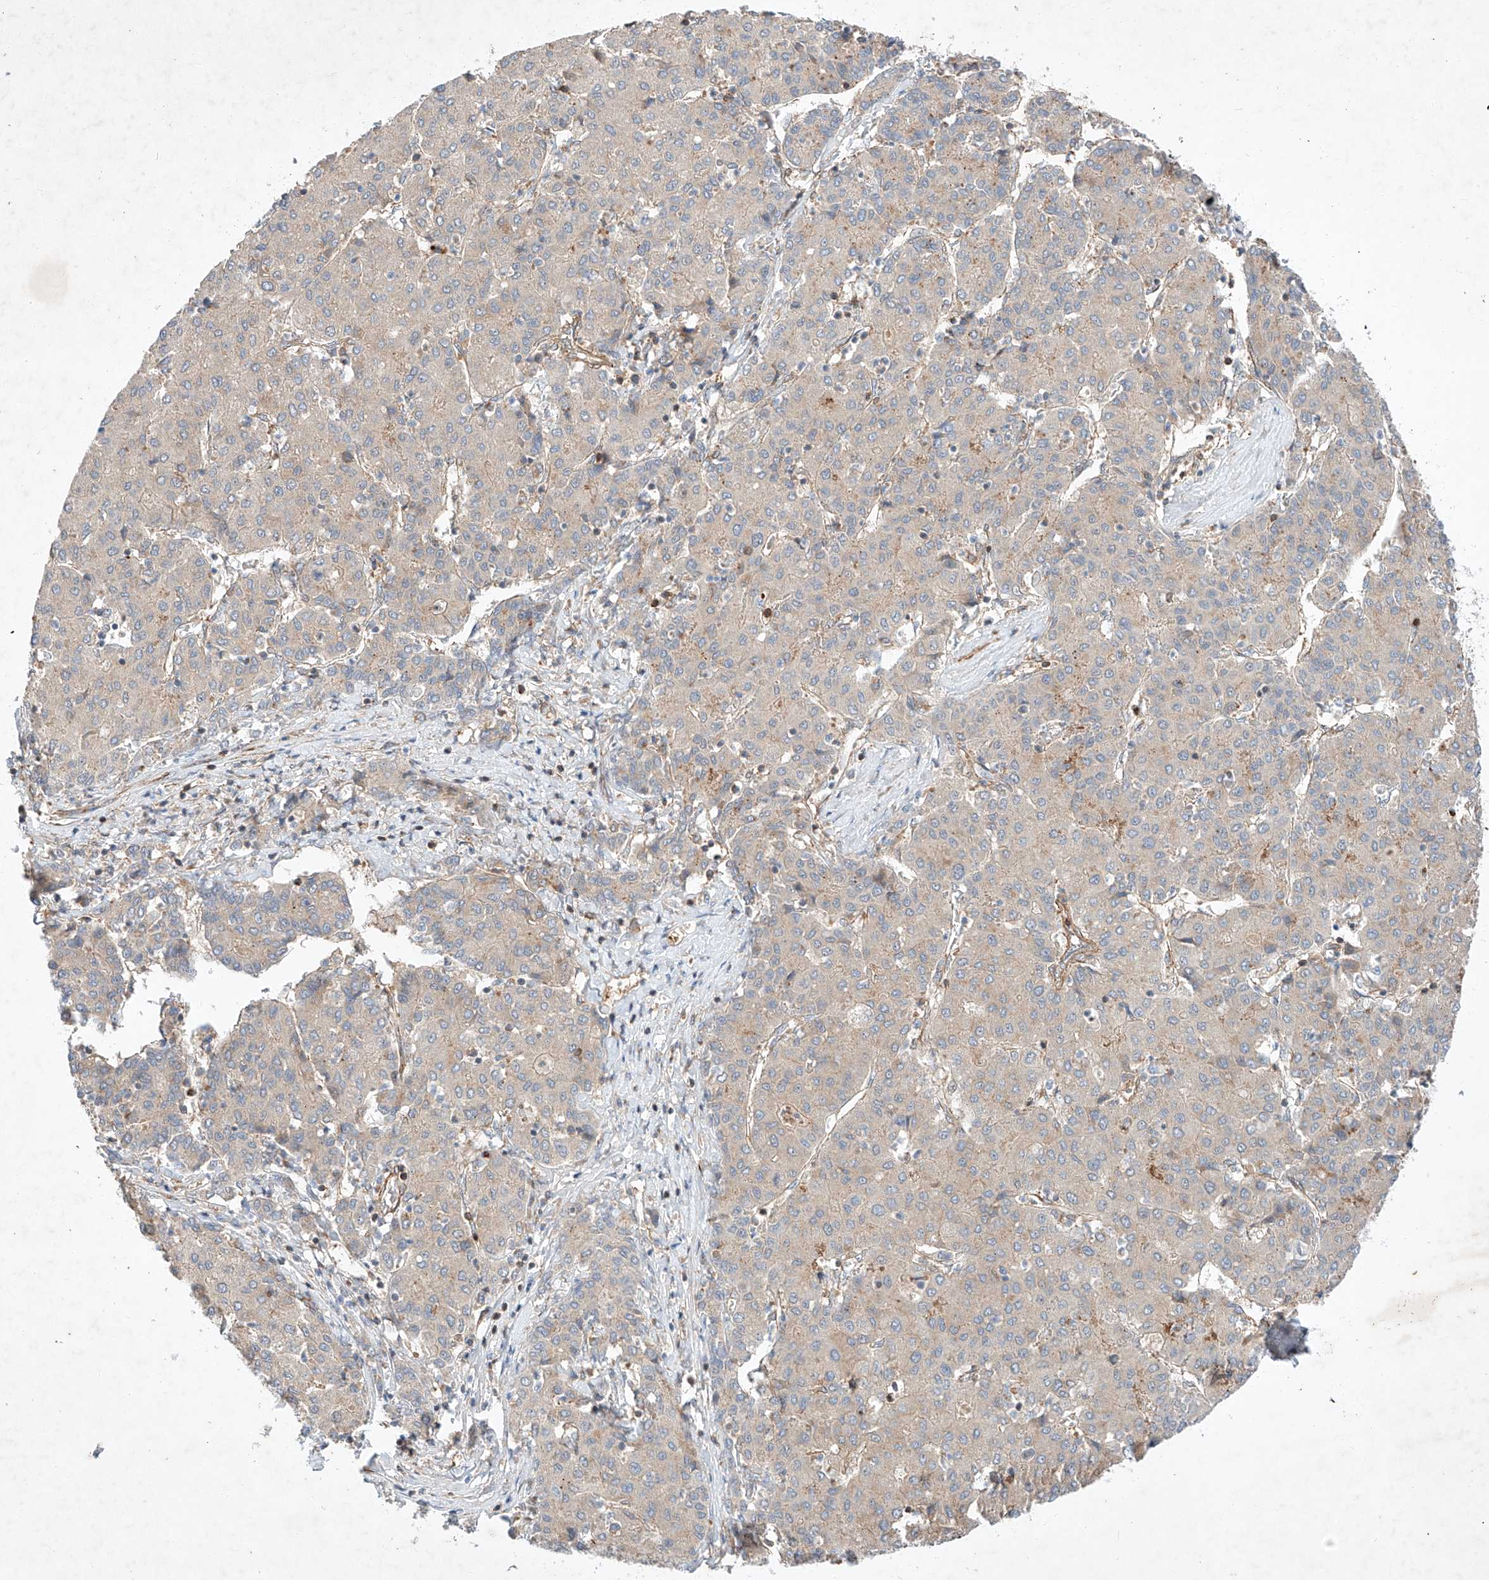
{"staining": {"intensity": "negative", "quantity": "none", "location": "none"}, "tissue": "liver cancer", "cell_type": "Tumor cells", "image_type": "cancer", "snomed": [{"axis": "morphology", "description": "Carcinoma, Hepatocellular, NOS"}, {"axis": "topography", "description": "Liver"}], "caption": "Human liver cancer stained for a protein using immunohistochemistry demonstrates no staining in tumor cells.", "gene": "ARHGAP33", "patient": {"sex": "male", "age": 65}}